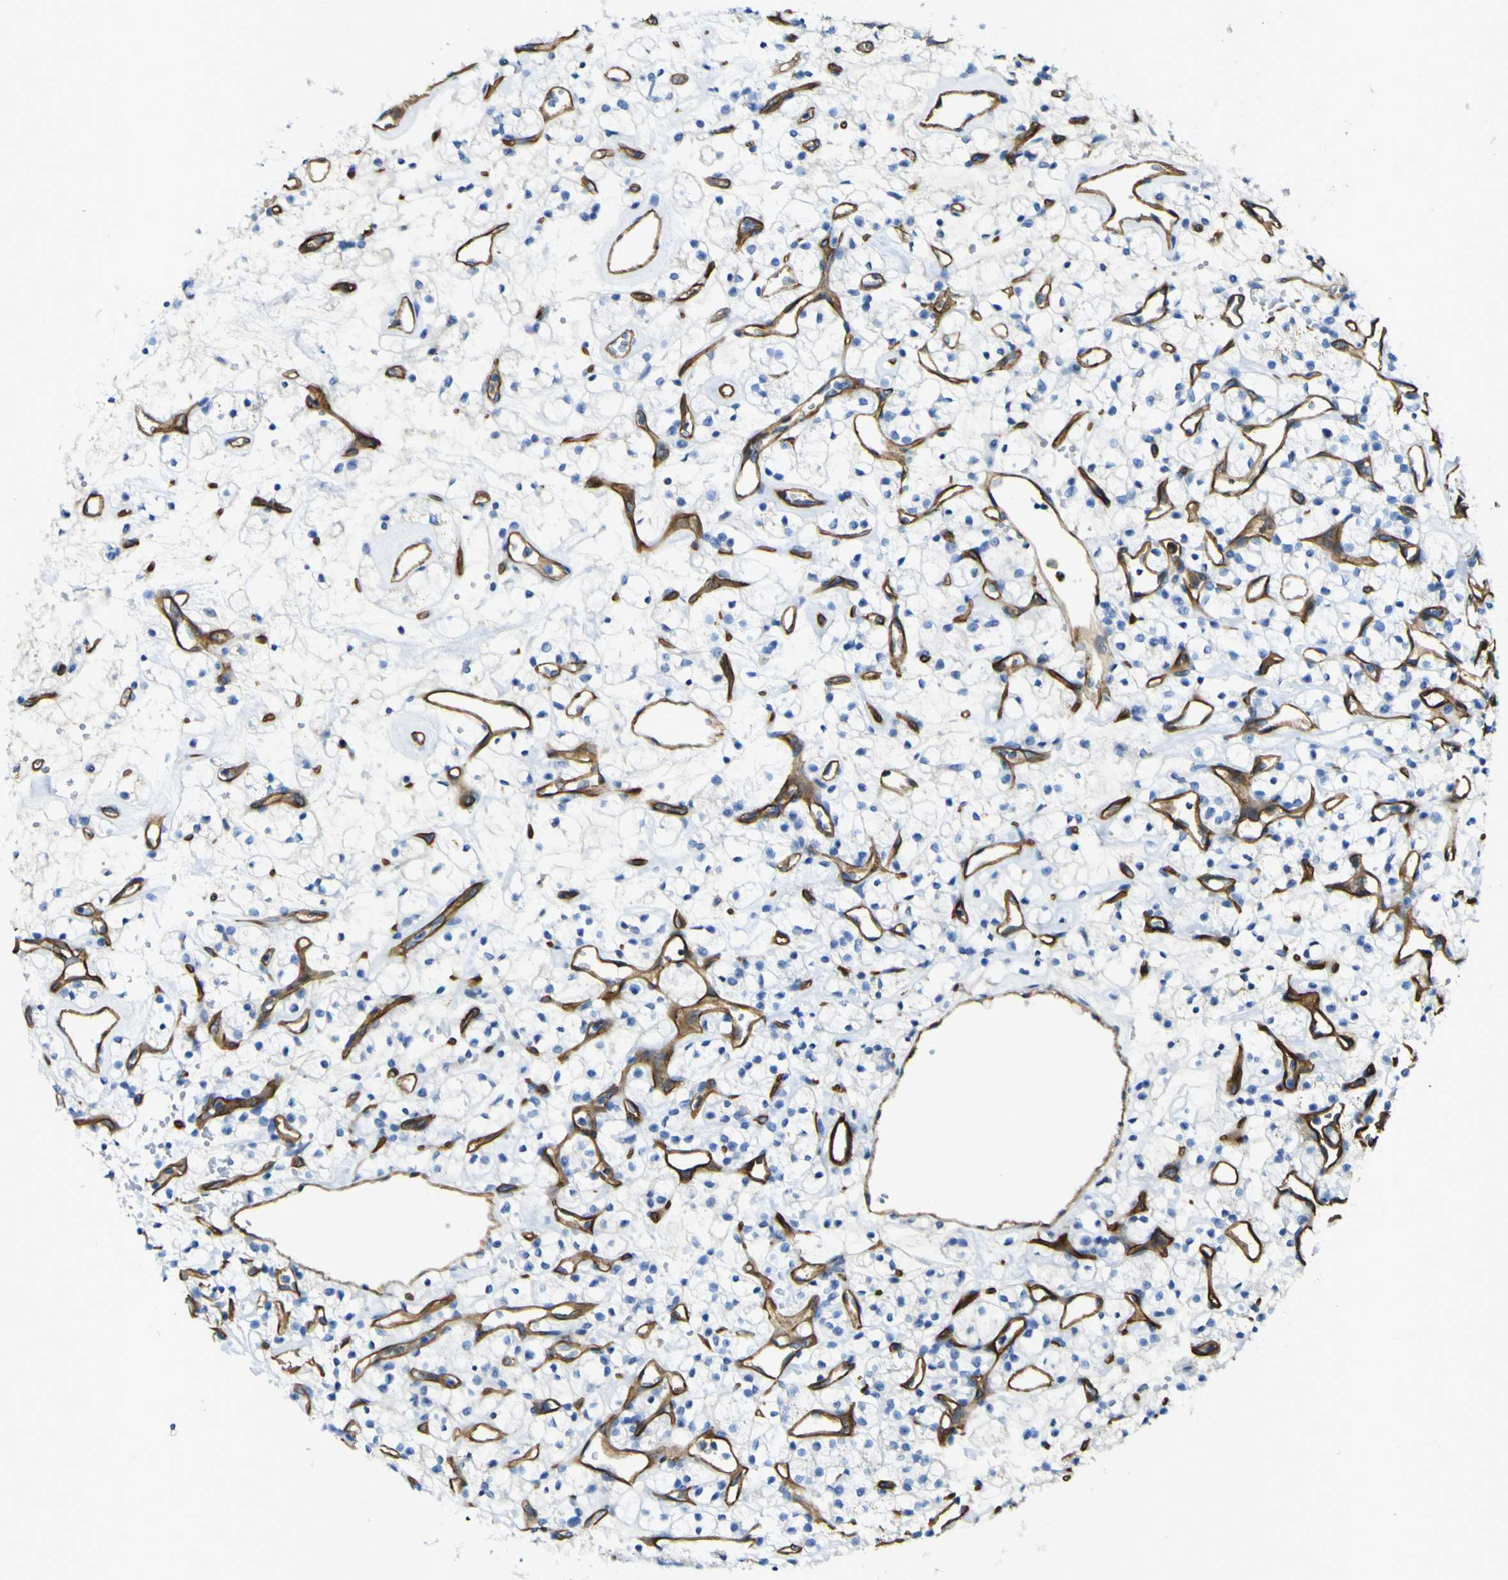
{"staining": {"intensity": "negative", "quantity": "none", "location": "none"}, "tissue": "renal cancer", "cell_type": "Tumor cells", "image_type": "cancer", "snomed": [{"axis": "morphology", "description": "Adenocarcinoma, NOS"}, {"axis": "topography", "description": "Kidney"}], "caption": "This is an immunohistochemistry (IHC) micrograph of human adenocarcinoma (renal). There is no staining in tumor cells.", "gene": "CD93", "patient": {"sex": "female", "age": 60}}